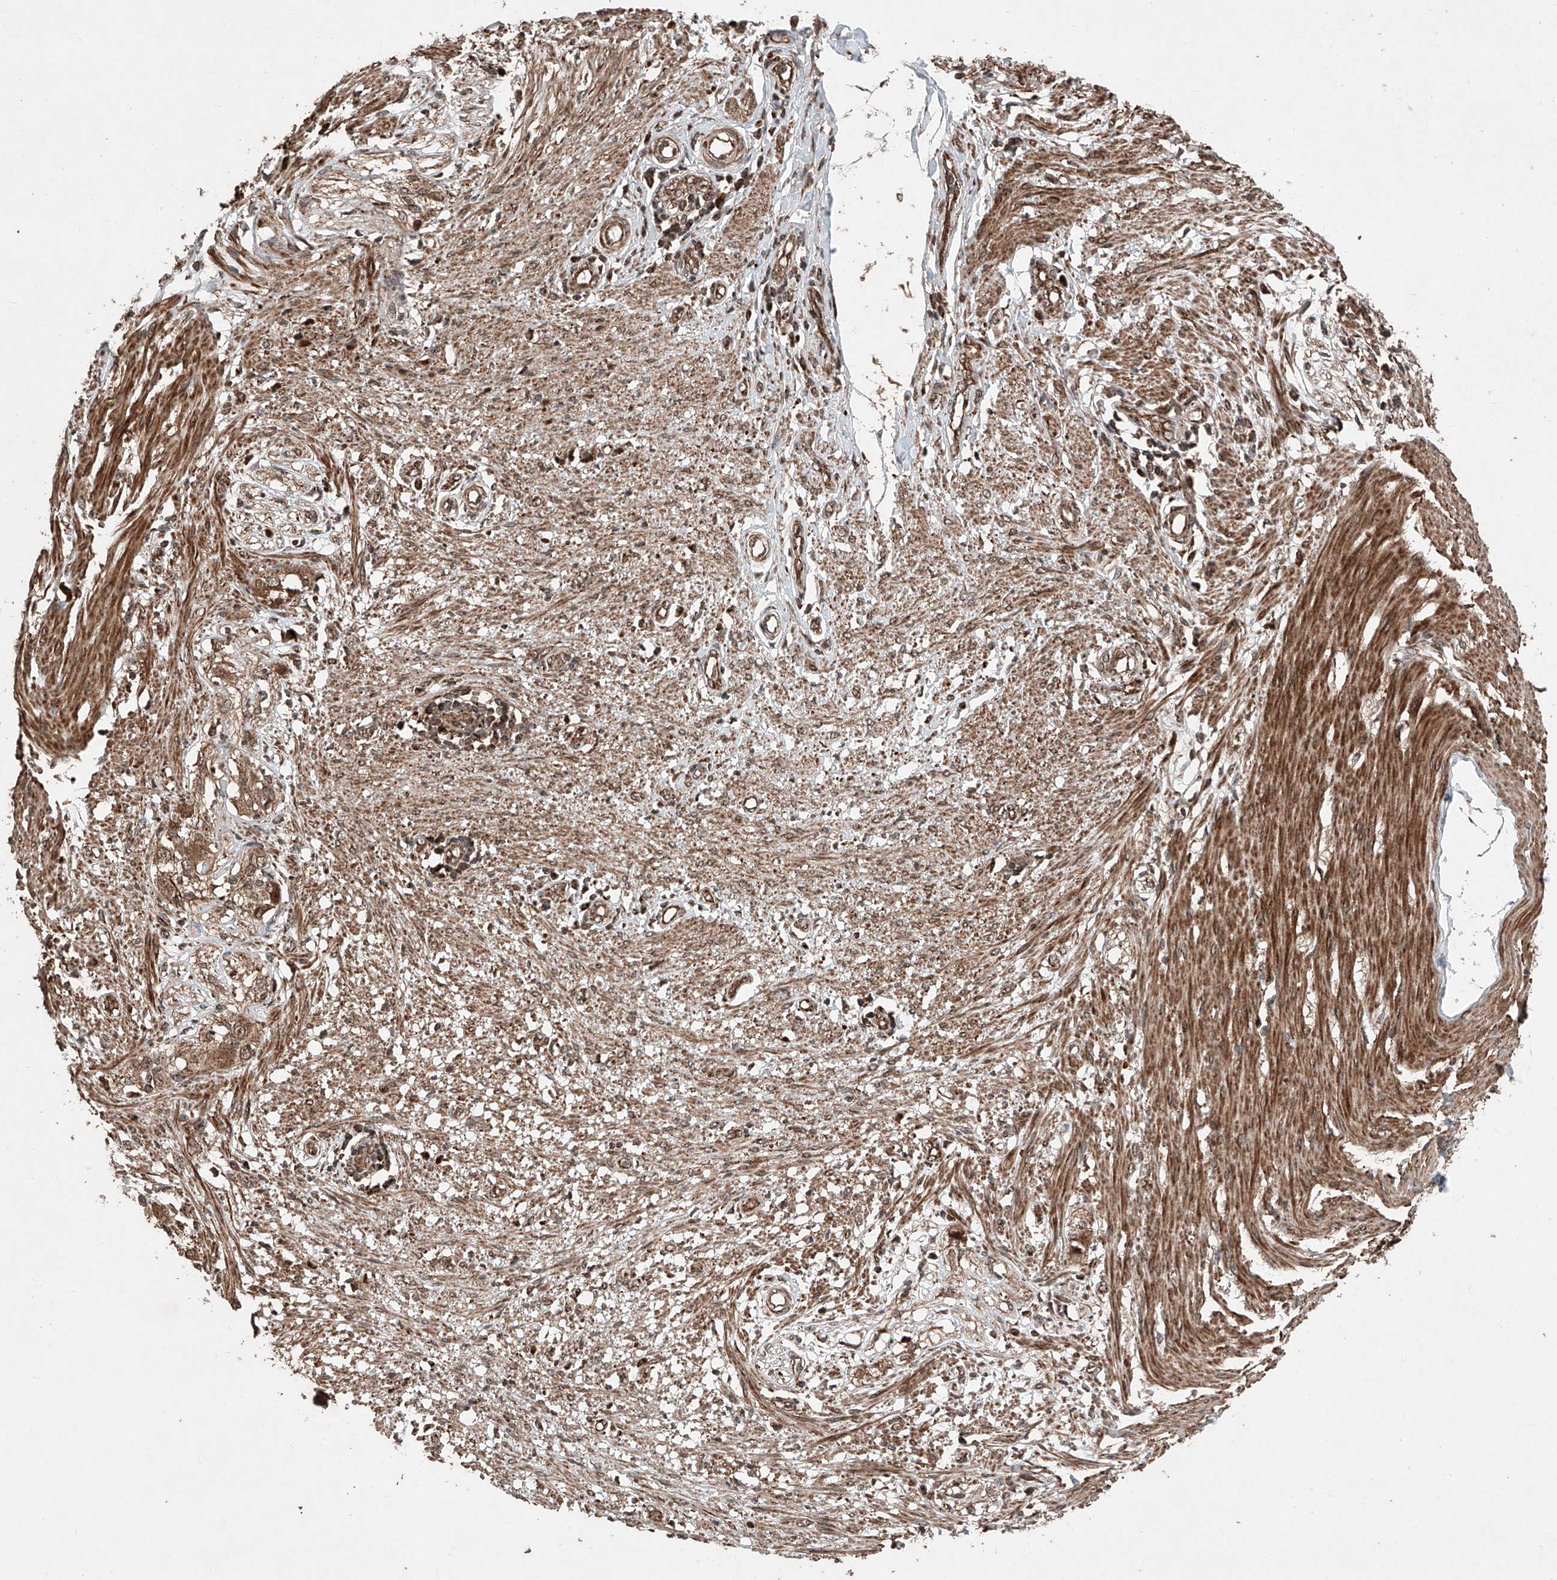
{"staining": {"intensity": "strong", "quantity": ">75%", "location": "cytoplasmic/membranous"}, "tissue": "smooth muscle", "cell_type": "Smooth muscle cells", "image_type": "normal", "snomed": [{"axis": "morphology", "description": "Normal tissue, NOS"}, {"axis": "morphology", "description": "Adenocarcinoma, NOS"}, {"axis": "topography", "description": "Colon"}, {"axis": "topography", "description": "Peripheral nerve tissue"}], "caption": "Benign smooth muscle exhibits strong cytoplasmic/membranous expression in approximately >75% of smooth muscle cells, visualized by immunohistochemistry. (brown staining indicates protein expression, while blue staining denotes nuclei).", "gene": "ZSCAN29", "patient": {"sex": "male", "age": 14}}